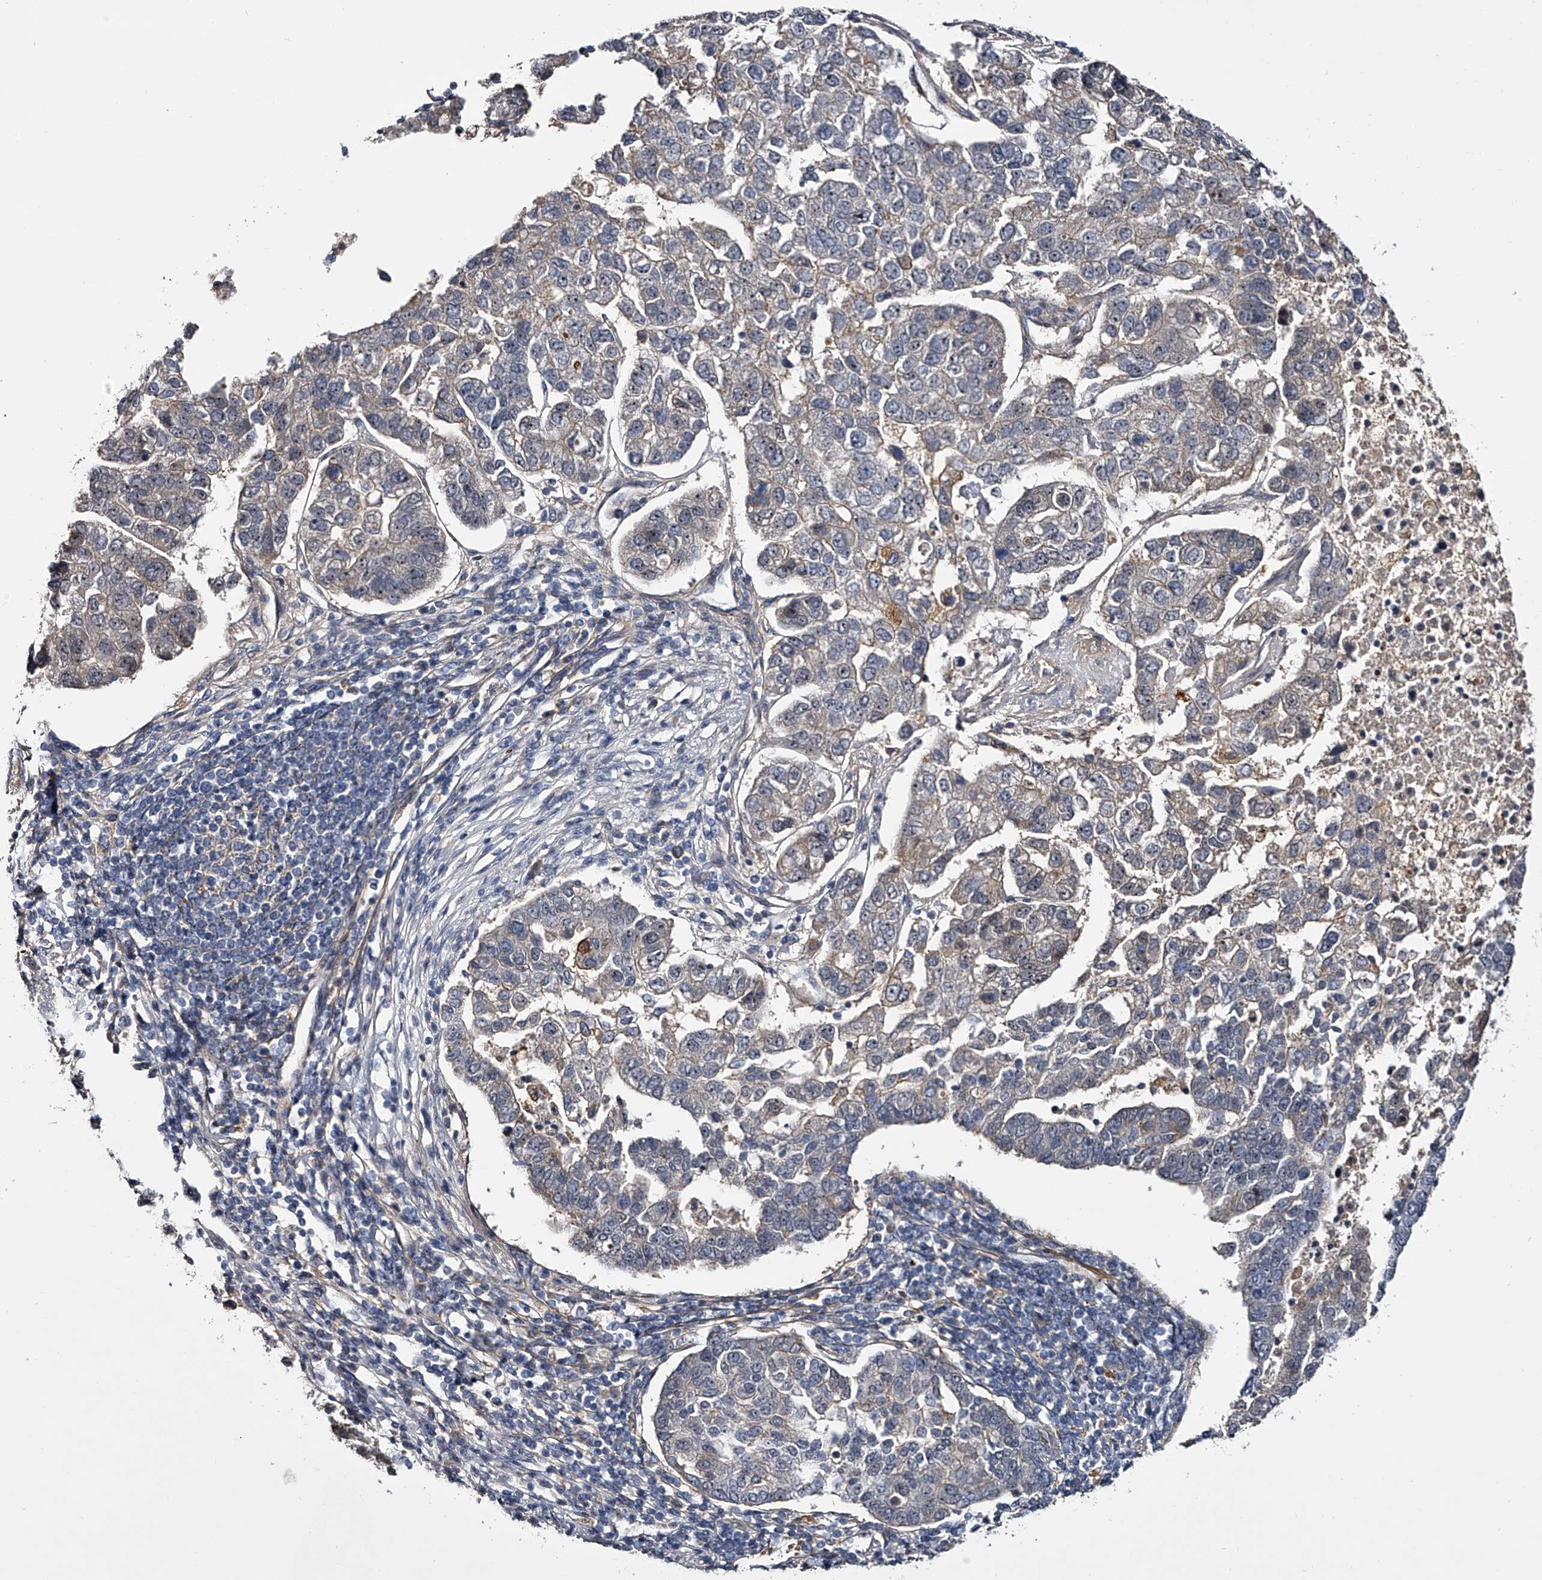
{"staining": {"intensity": "weak", "quantity": "<25%", "location": "nuclear"}, "tissue": "pancreatic cancer", "cell_type": "Tumor cells", "image_type": "cancer", "snomed": [{"axis": "morphology", "description": "Adenocarcinoma, NOS"}, {"axis": "topography", "description": "Pancreas"}], "caption": "Photomicrograph shows no protein positivity in tumor cells of pancreatic cancer (adenocarcinoma) tissue.", "gene": "MDN1", "patient": {"sex": "female", "age": 61}}